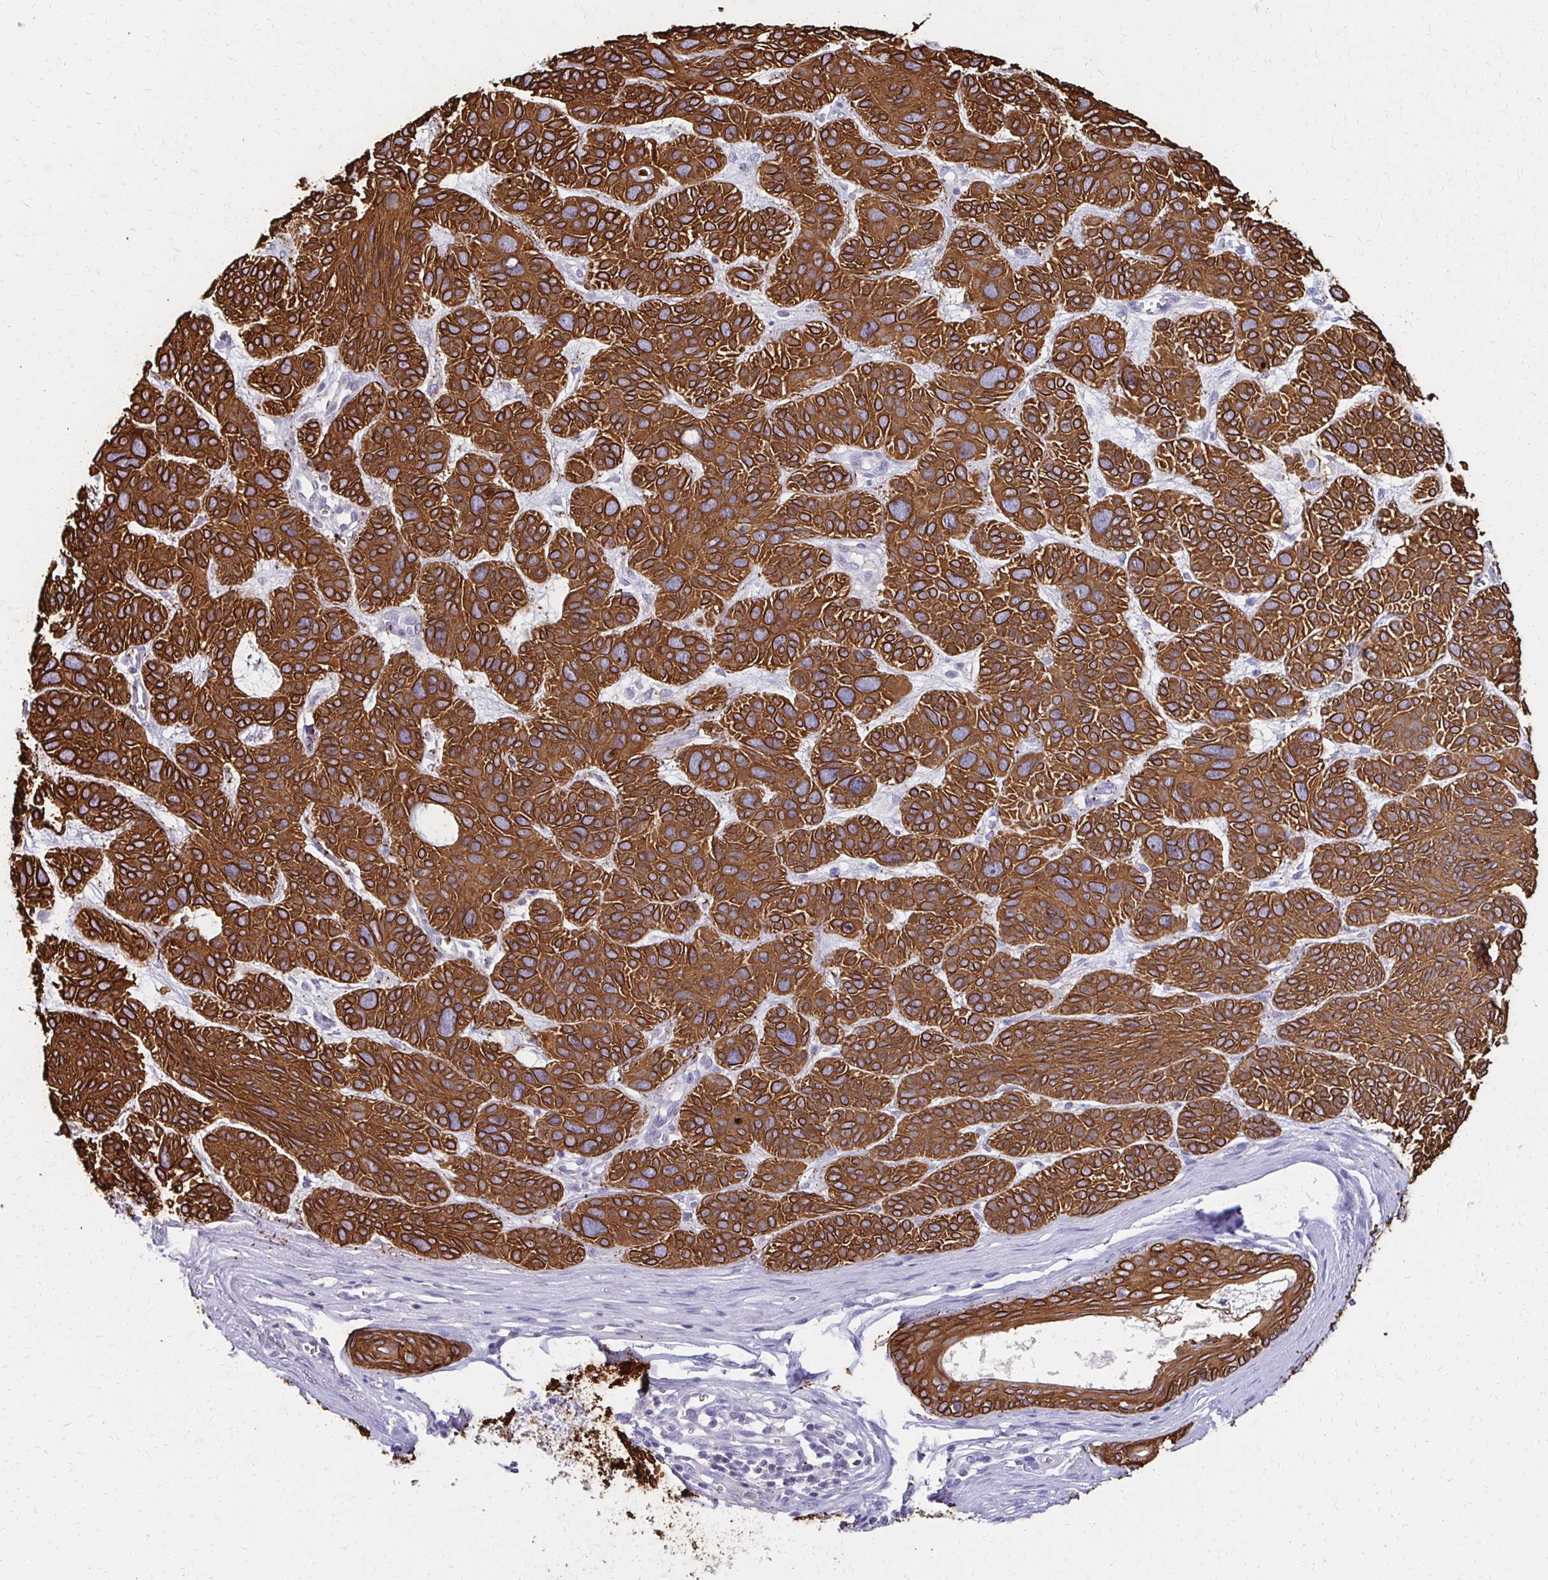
{"staining": {"intensity": "strong", "quantity": ">75%", "location": "cytoplasmic/membranous"}, "tissue": "skin cancer", "cell_type": "Tumor cells", "image_type": "cancer", "snomed": [{"axis": "morphology", "description": "Basal cell carcinoma"}, {"axis": "morphology", "description": "BCC, low aggressive"}, {"axis": "topography", "description": "Skin"}, {"axis": "topography", "description": "Skin of face"}], "caption": "Human basal cell carcinoma (skin) stained for a protein (brown) exhibits strong cytoplasmic/membranous positive positivity in about >75% of tumor cells.", "gene": "C1QTNF2", "patient": {"sex": "male", "age": 73}}